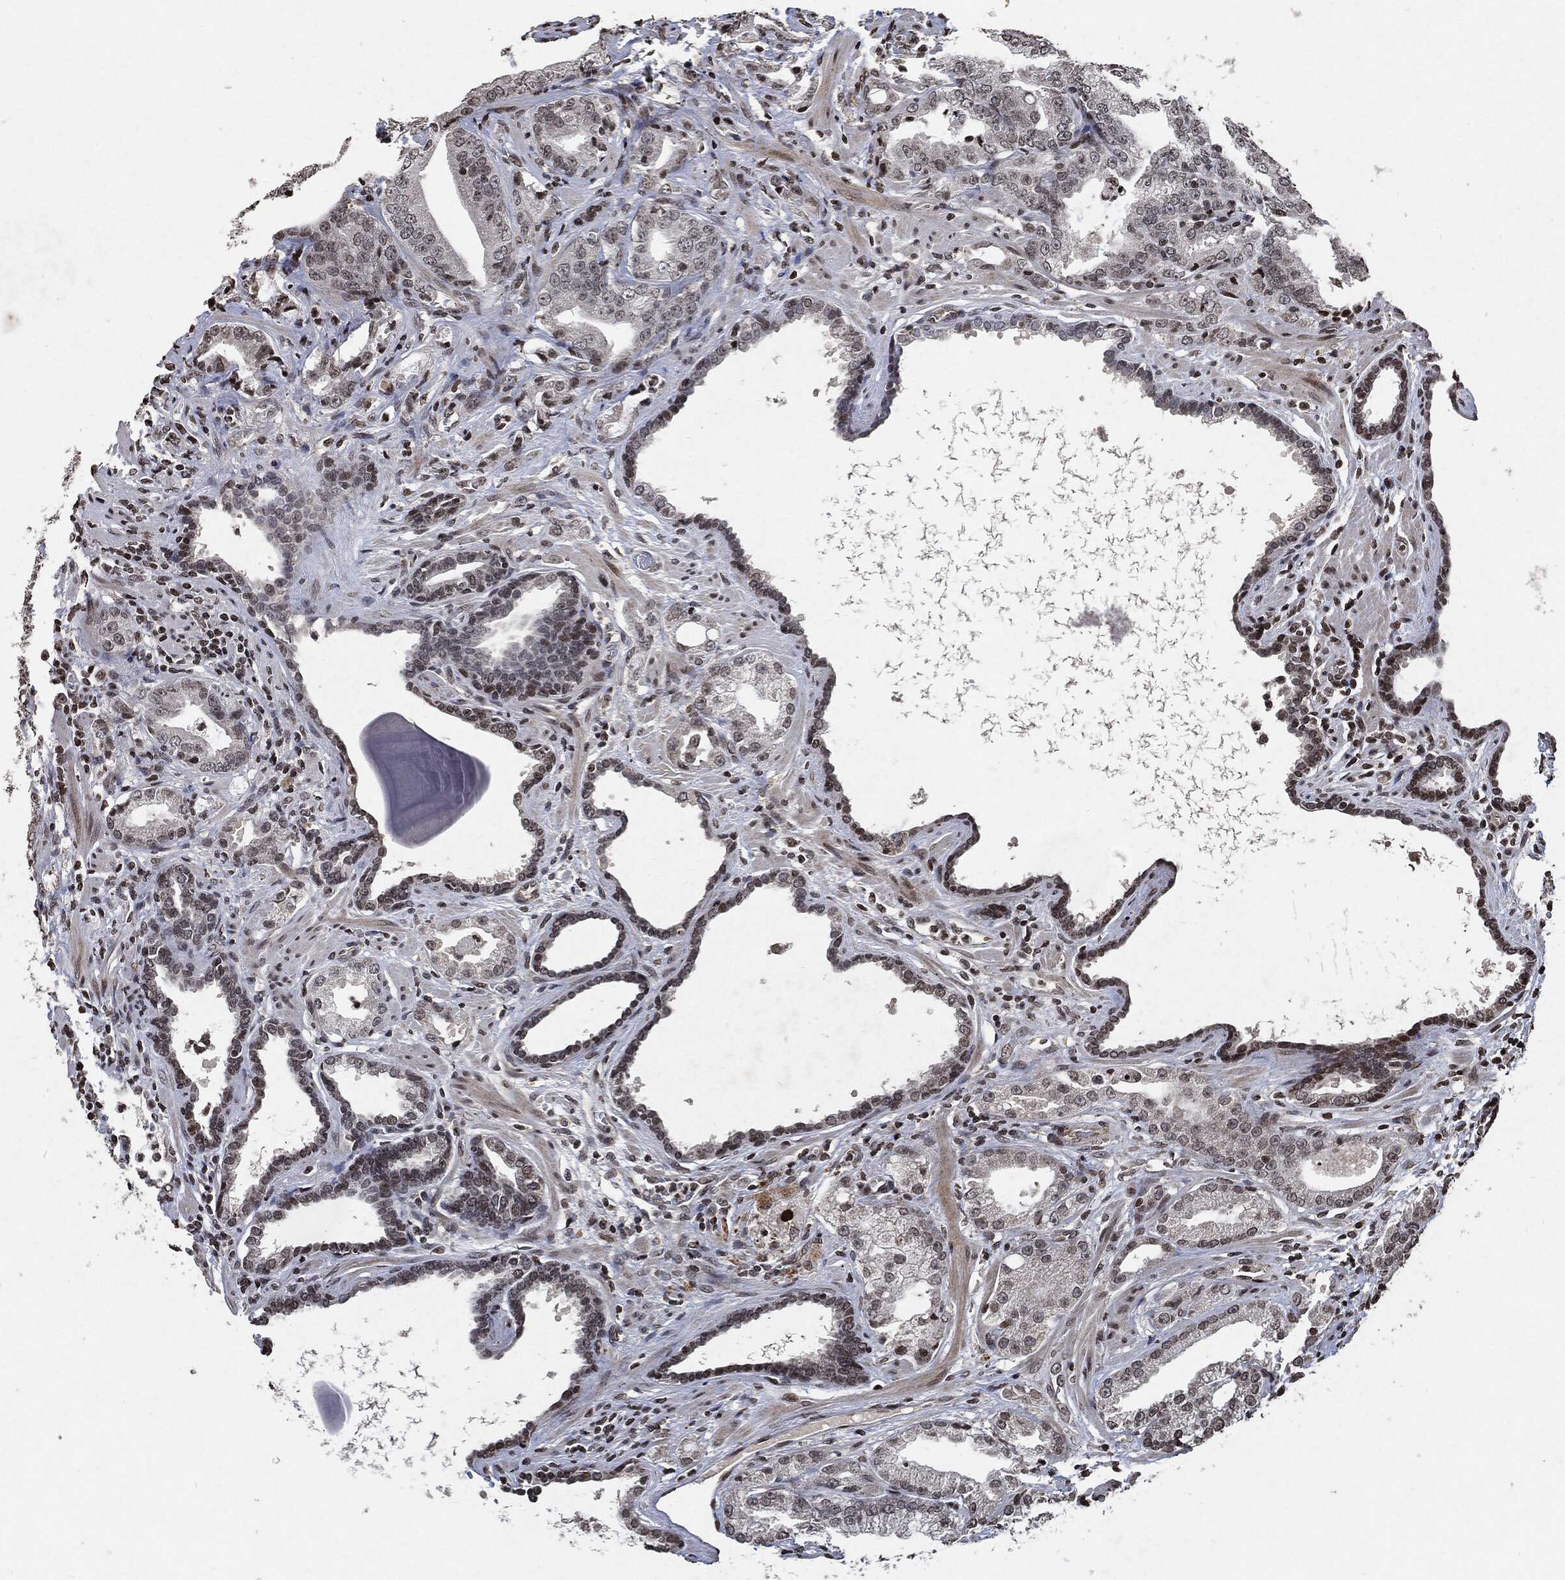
{"staining": {"intensity": "moderate", "quantity": "<25%", "location": "nuclear"}, "tissue": "prostate cancer", "cell_type": "Tumor cells", "image_type": "cancer", "snomed": [{"axis": "morphology", "description": "Adenocarcinoma, Low grade"}, {"axis": "topography", "description": "Prostate"}], "caption": "Immunohistochemistry (DAB) staining of human prostate adenocarcinoma (low-grade) displays moderate nuclear protein positivity in approximately <25% of tumor cells.", "gene": "JUN", "patient": {"sex": "male", "age": 62}}